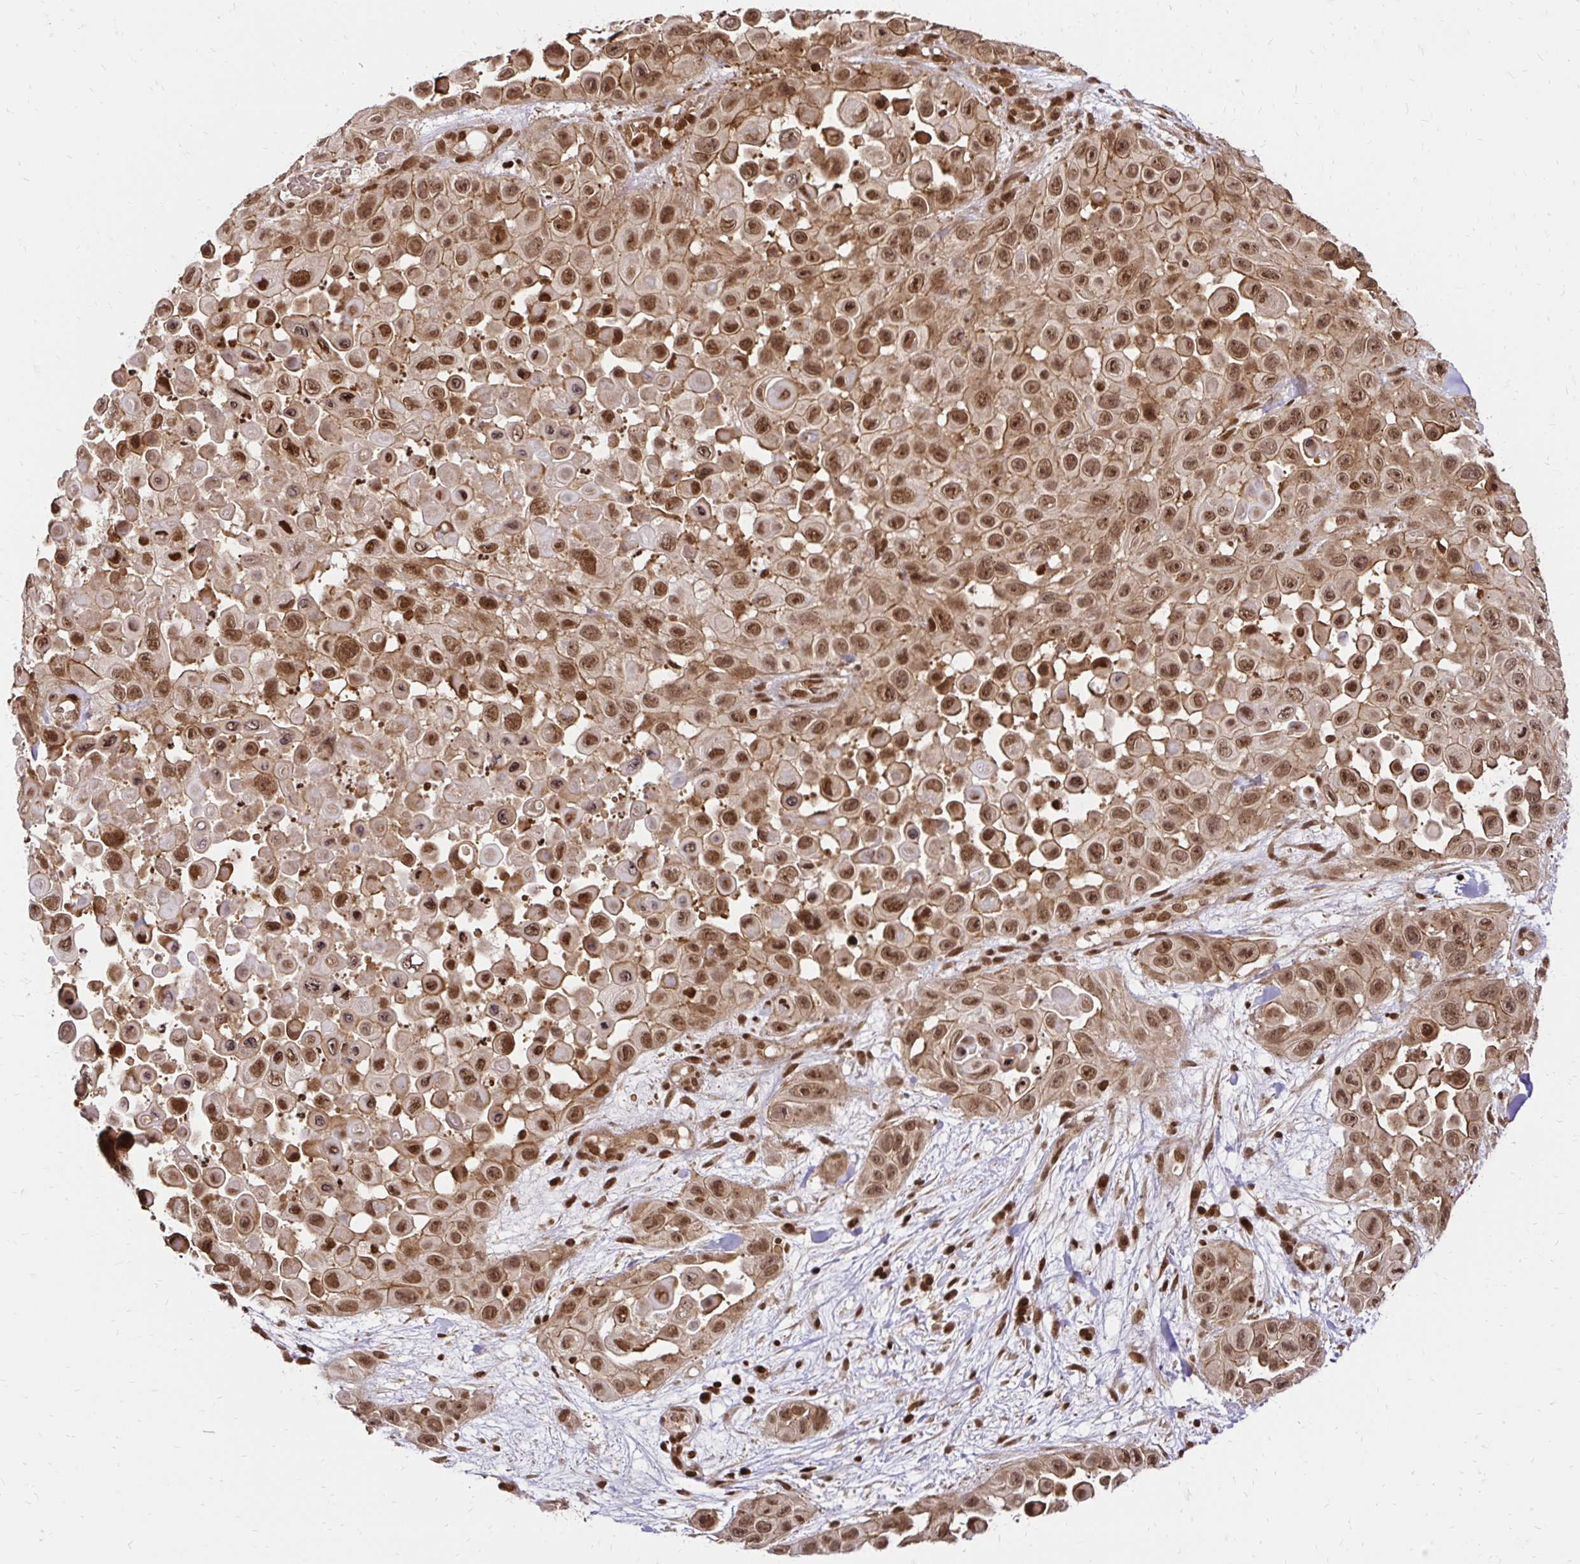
{"staining": {"intensity": "moderate", "quantity": ">75%", "location": "cytoplasmic/membranous,nuclear"}, "tissue": "skin cancer", "cell_type": "Tumor cells", "image_type": "cancer", "snomed": [{"axis": "morphology", "description": "Squamous cell carcinoma, NOS"}, {"axis": "topography", "description": "Skin"}], "caption": "Squamous cell carcinoma (skin) tissue exhibits moderate cytoplasmic/membranous and nuclear staining in about >75% of tumor cells, visualized by immunohistochemistry.", "gene": "GLYR1", "patient": {"sex": "male", "age": 81}}